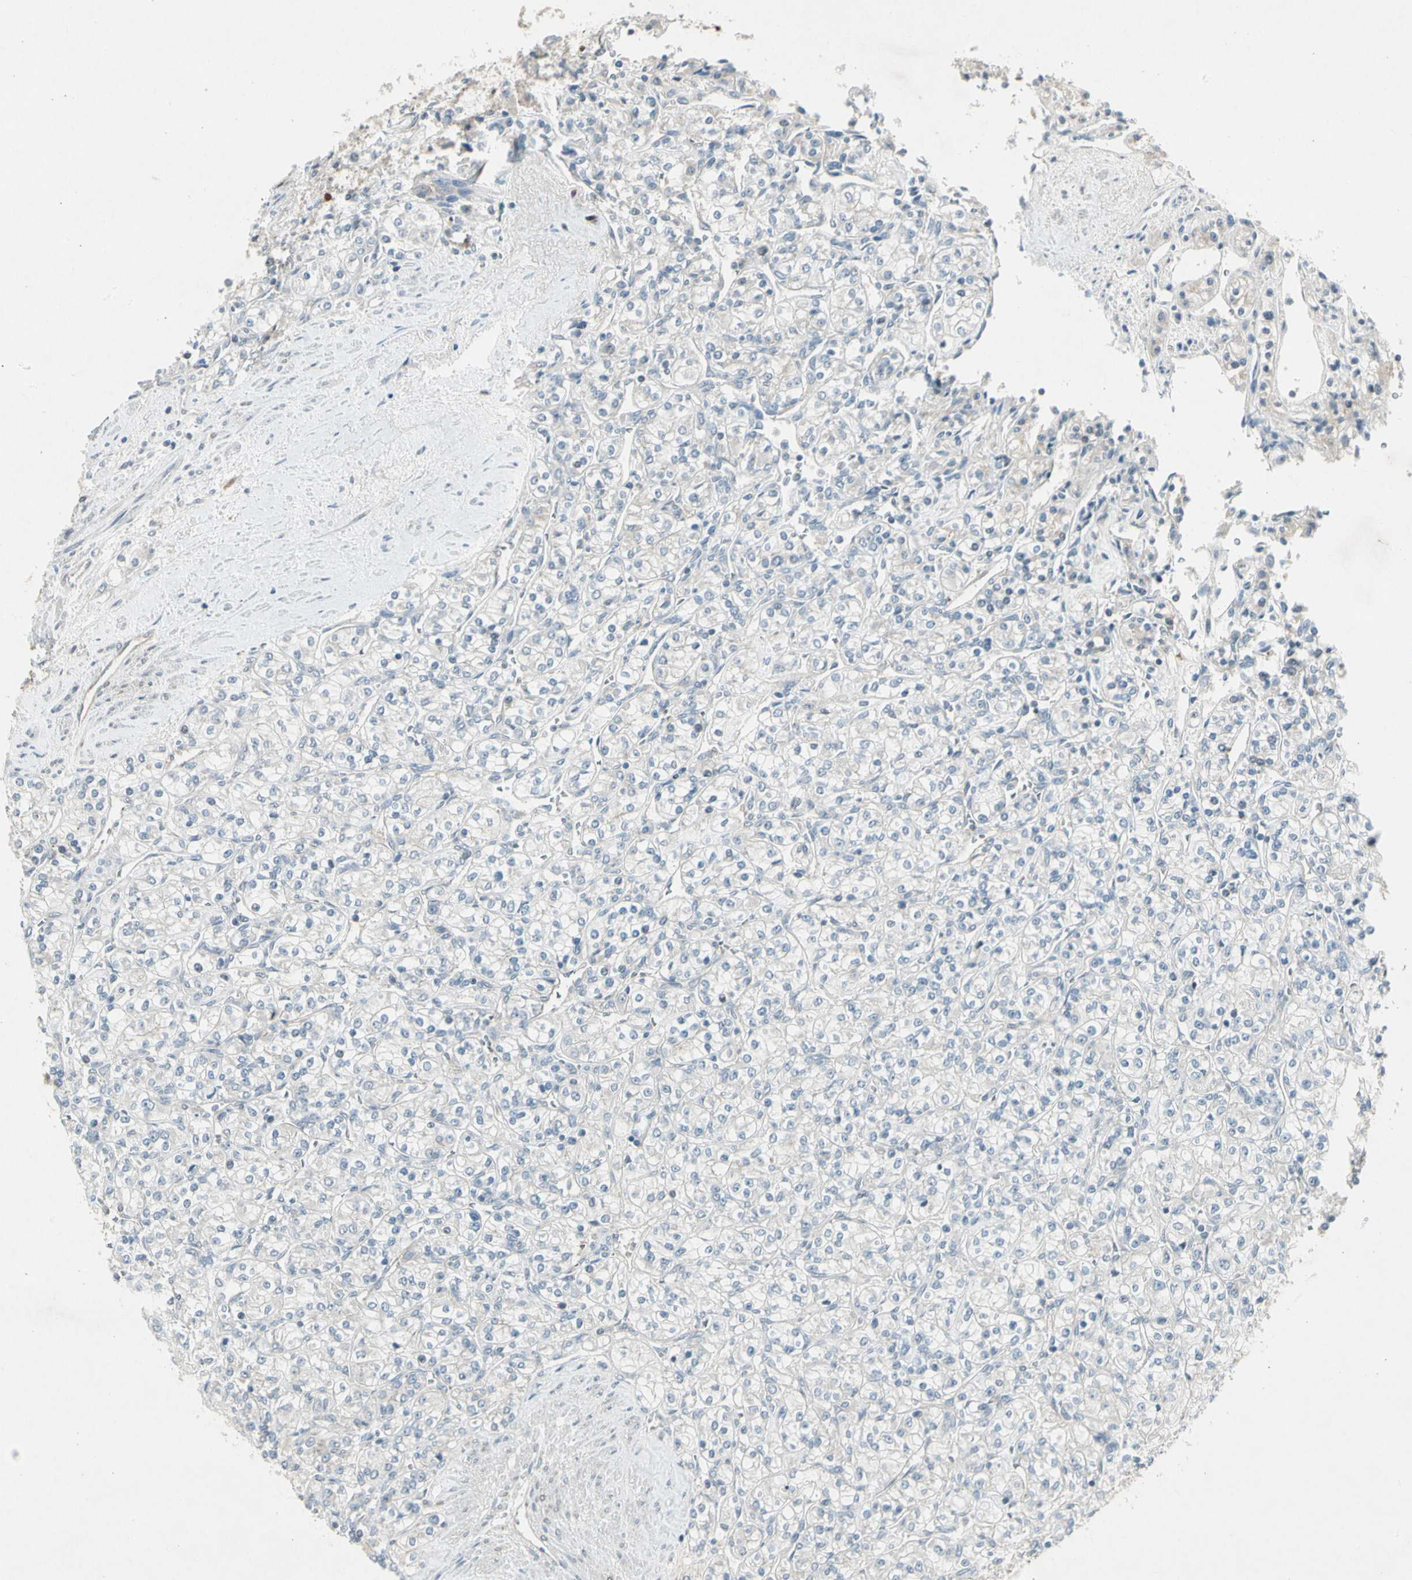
{"staining": {"intensity": "negative", "quantity": "none", "location": "none"}, "tissue": "renal cancer", "cell_type": "Tumor cells", "image_type": "cancer", "snomed": [{"axis": "morphology", "description": "Adenocarcinoma, NOS"}, {"axis": "topography", "description": "Kidney"}], "caption": "Adenocarcinoma (renal) was stained to show a protein in brown. There is no significant expression in tumor cells.", "gene": "PANK2", "patient": {"sex": "male", "age": 77}}